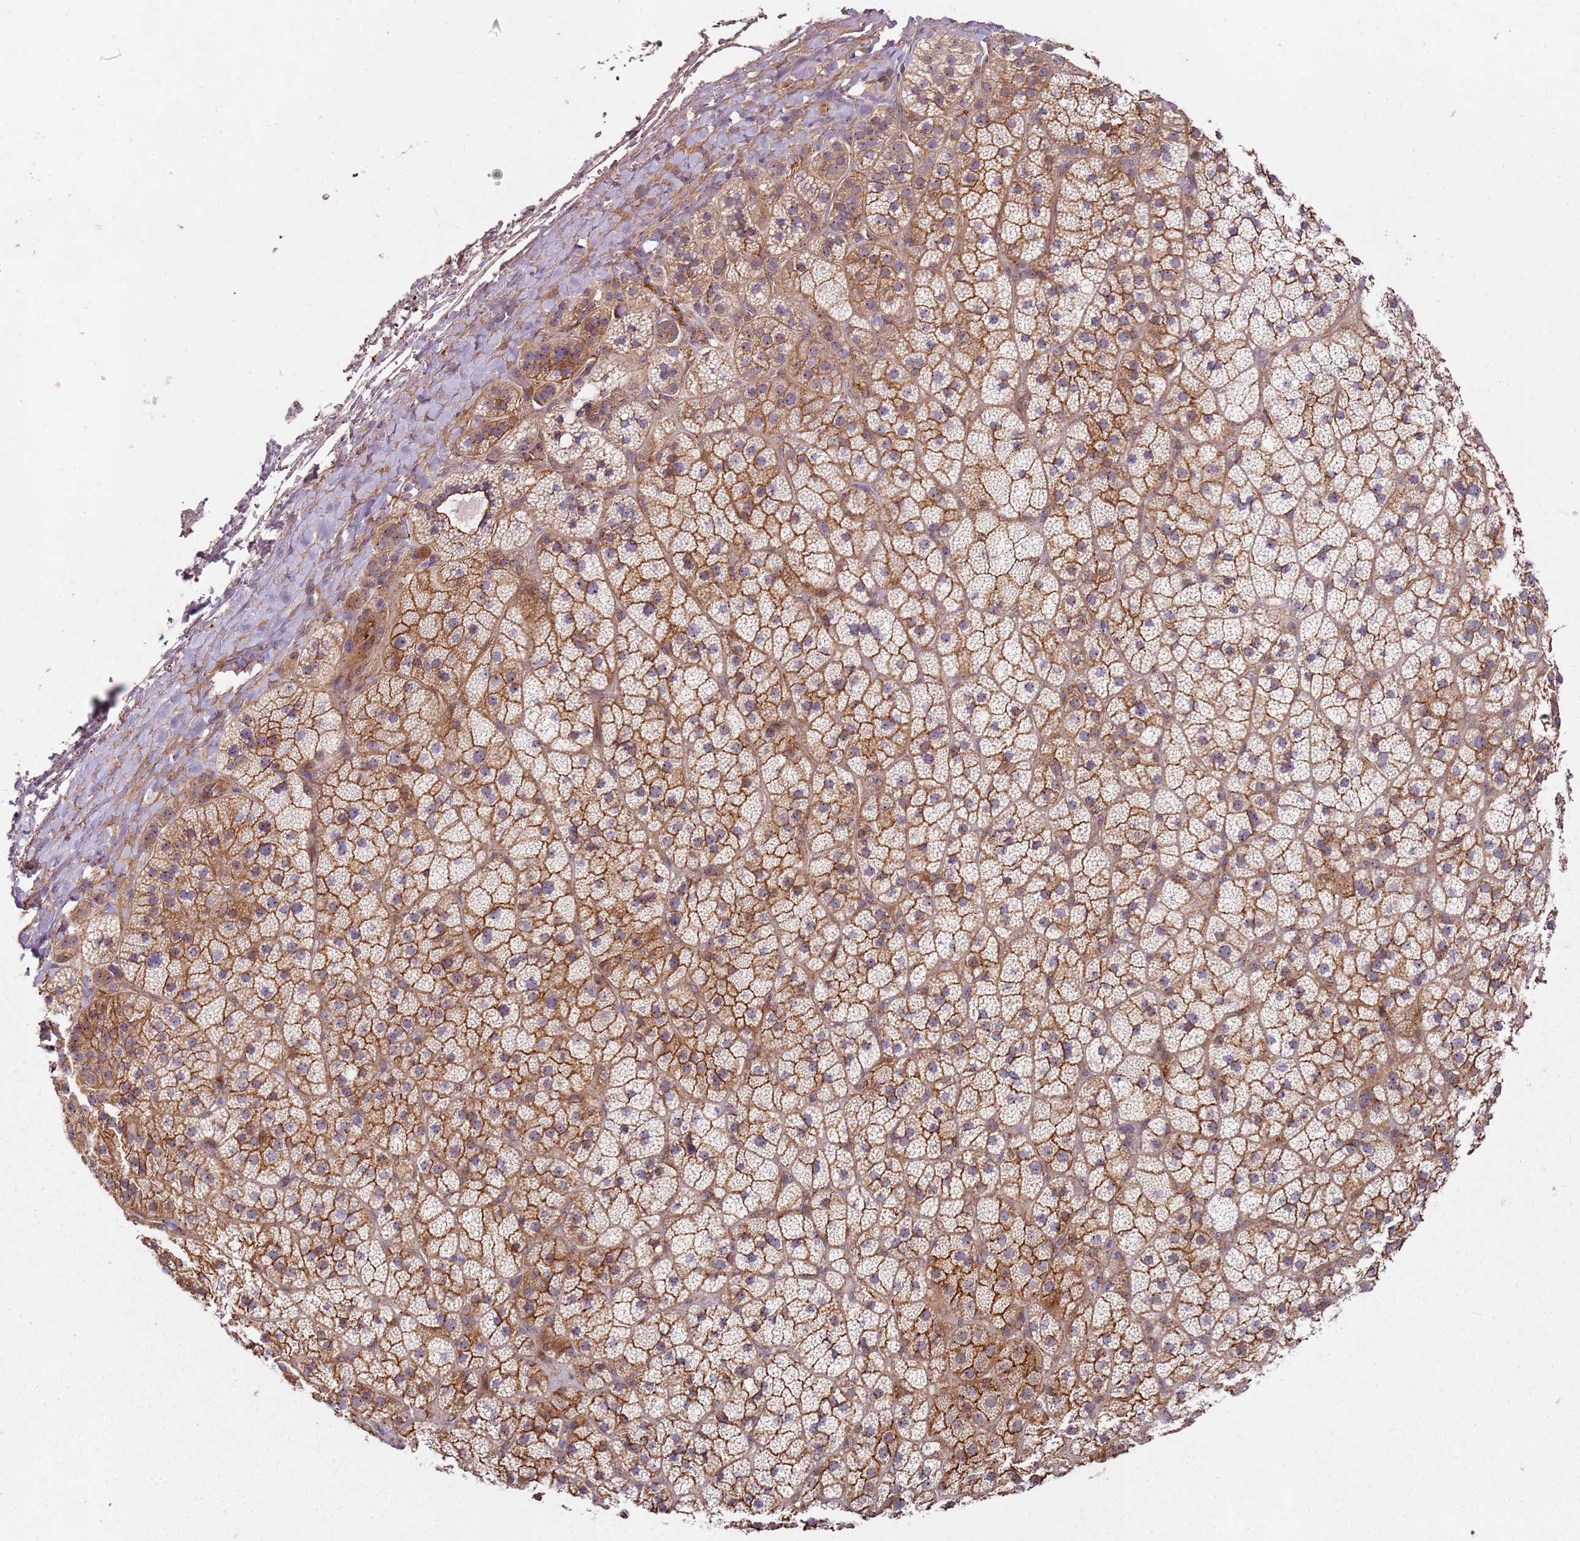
{"staining": {"intensity": "moderate", "quantity": ">75%", "location": "cytoplasmic/membranous"}, "tissue": "adrenal gland", "cell_type": "Glandular cells", "image_type": "normal", "snomed": [{"axis": "morphology", "description": "Normal tissue, NOS"}, {"axis": "topography", "description": "Adrenal gland"}], "caption": "The immunohistochemical stain shows moderate cytoplasmic/membranous expression in glandular cells of benign adrenal gland. The protein is shown in brown color, while the nuclei are stained blue.", "gene": "C2CD4B", "patient": {"sex": "female", "age": 70}}